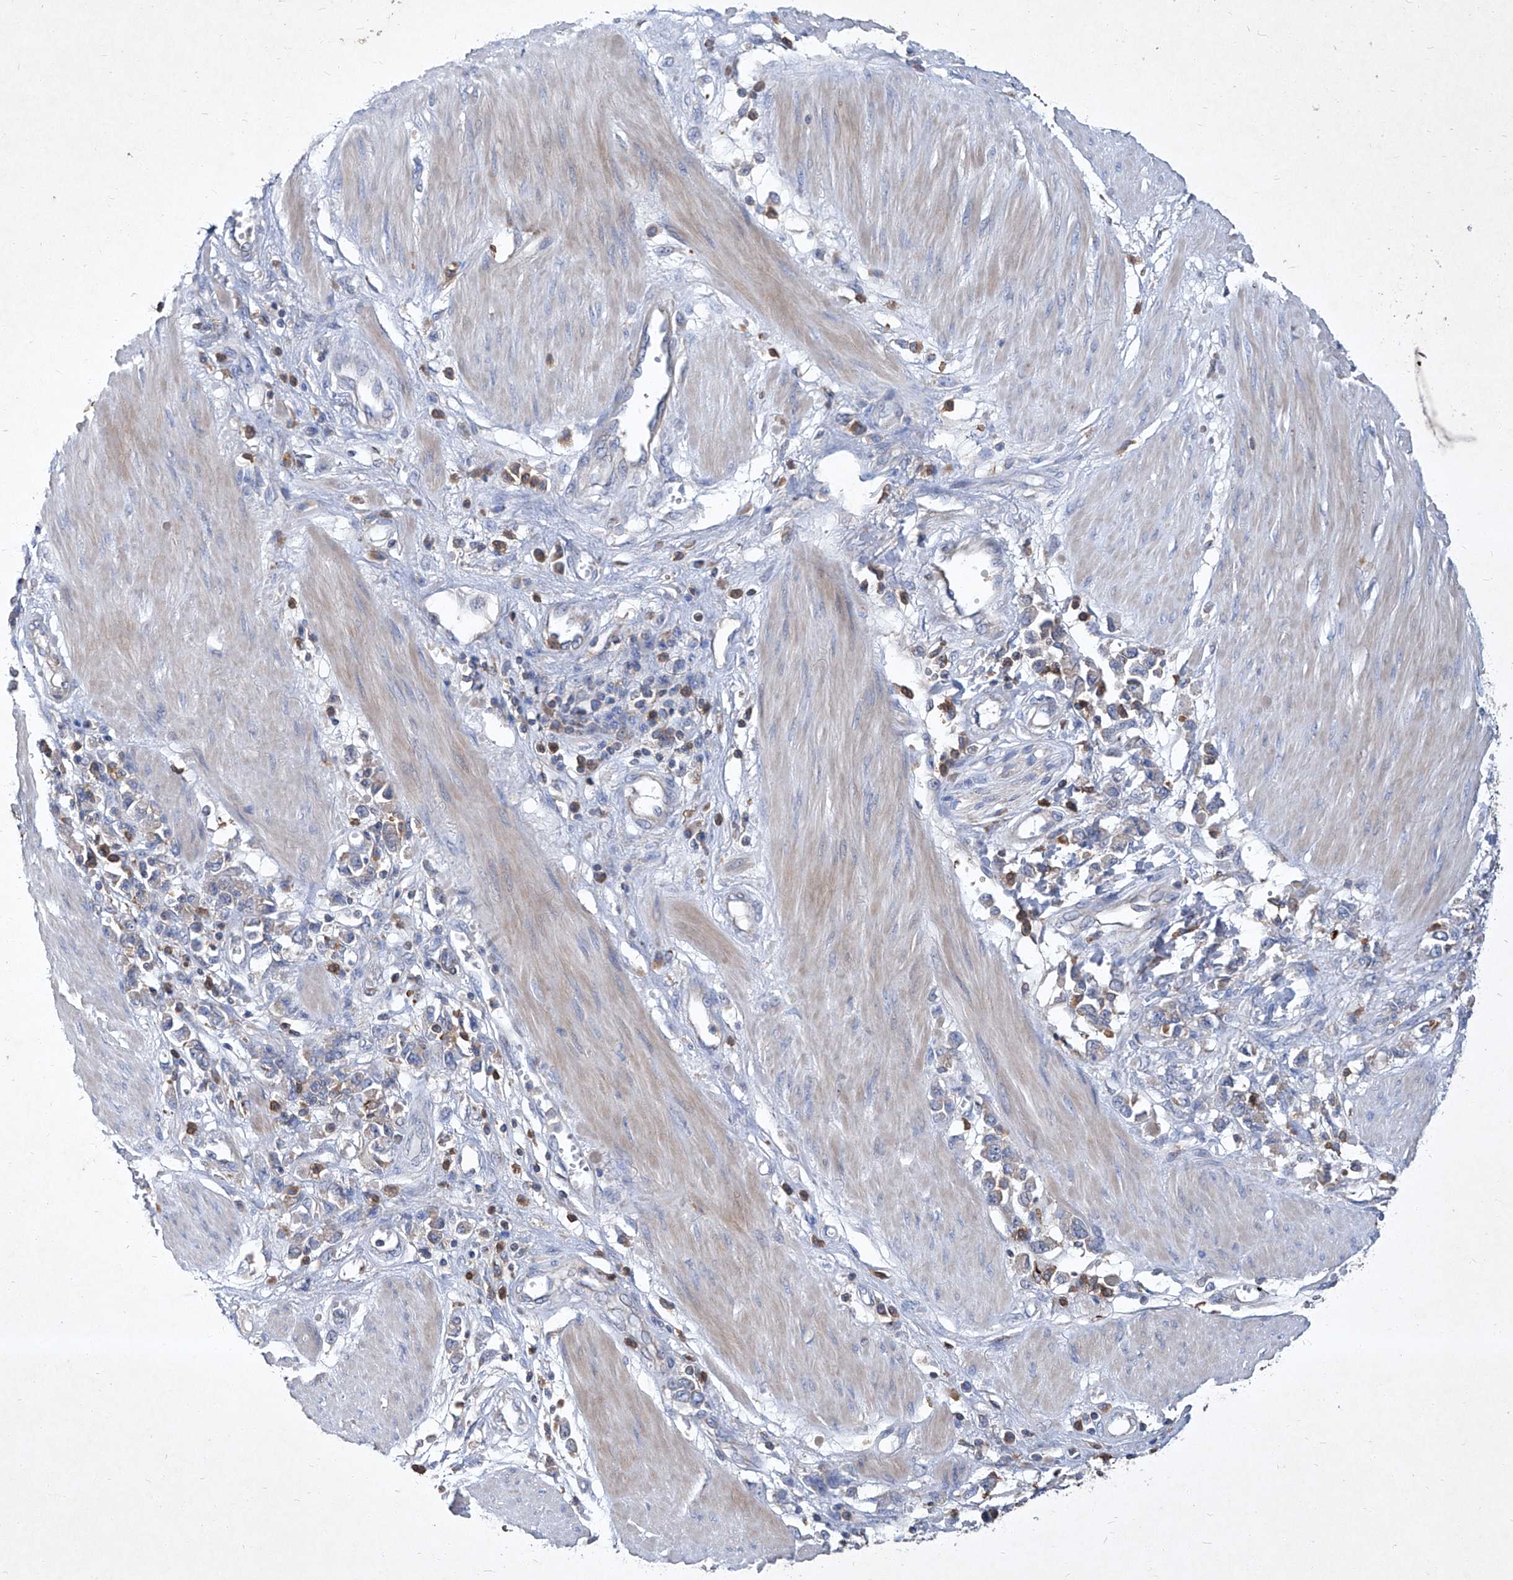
{"staining": {"intensity": "negative", "quantity": "none", "location": "none"}, "tissue": "stomach cancer", "cell_type": "Tumor cells", "image_type": "cancer", "snomed": [{"axis": "morphology", "description": "Adenocarcinoma, NOS"}, {"axis": "topography", "description": "Stomach"}], "caption": "A high-resolution photomicrograph shows IHC staining of stomach cancer (adenocarcinoma), which shows no significant staining in tumor cells.", "gene": "EPHA8", "patient": {"sex": "female", "age": 76}}